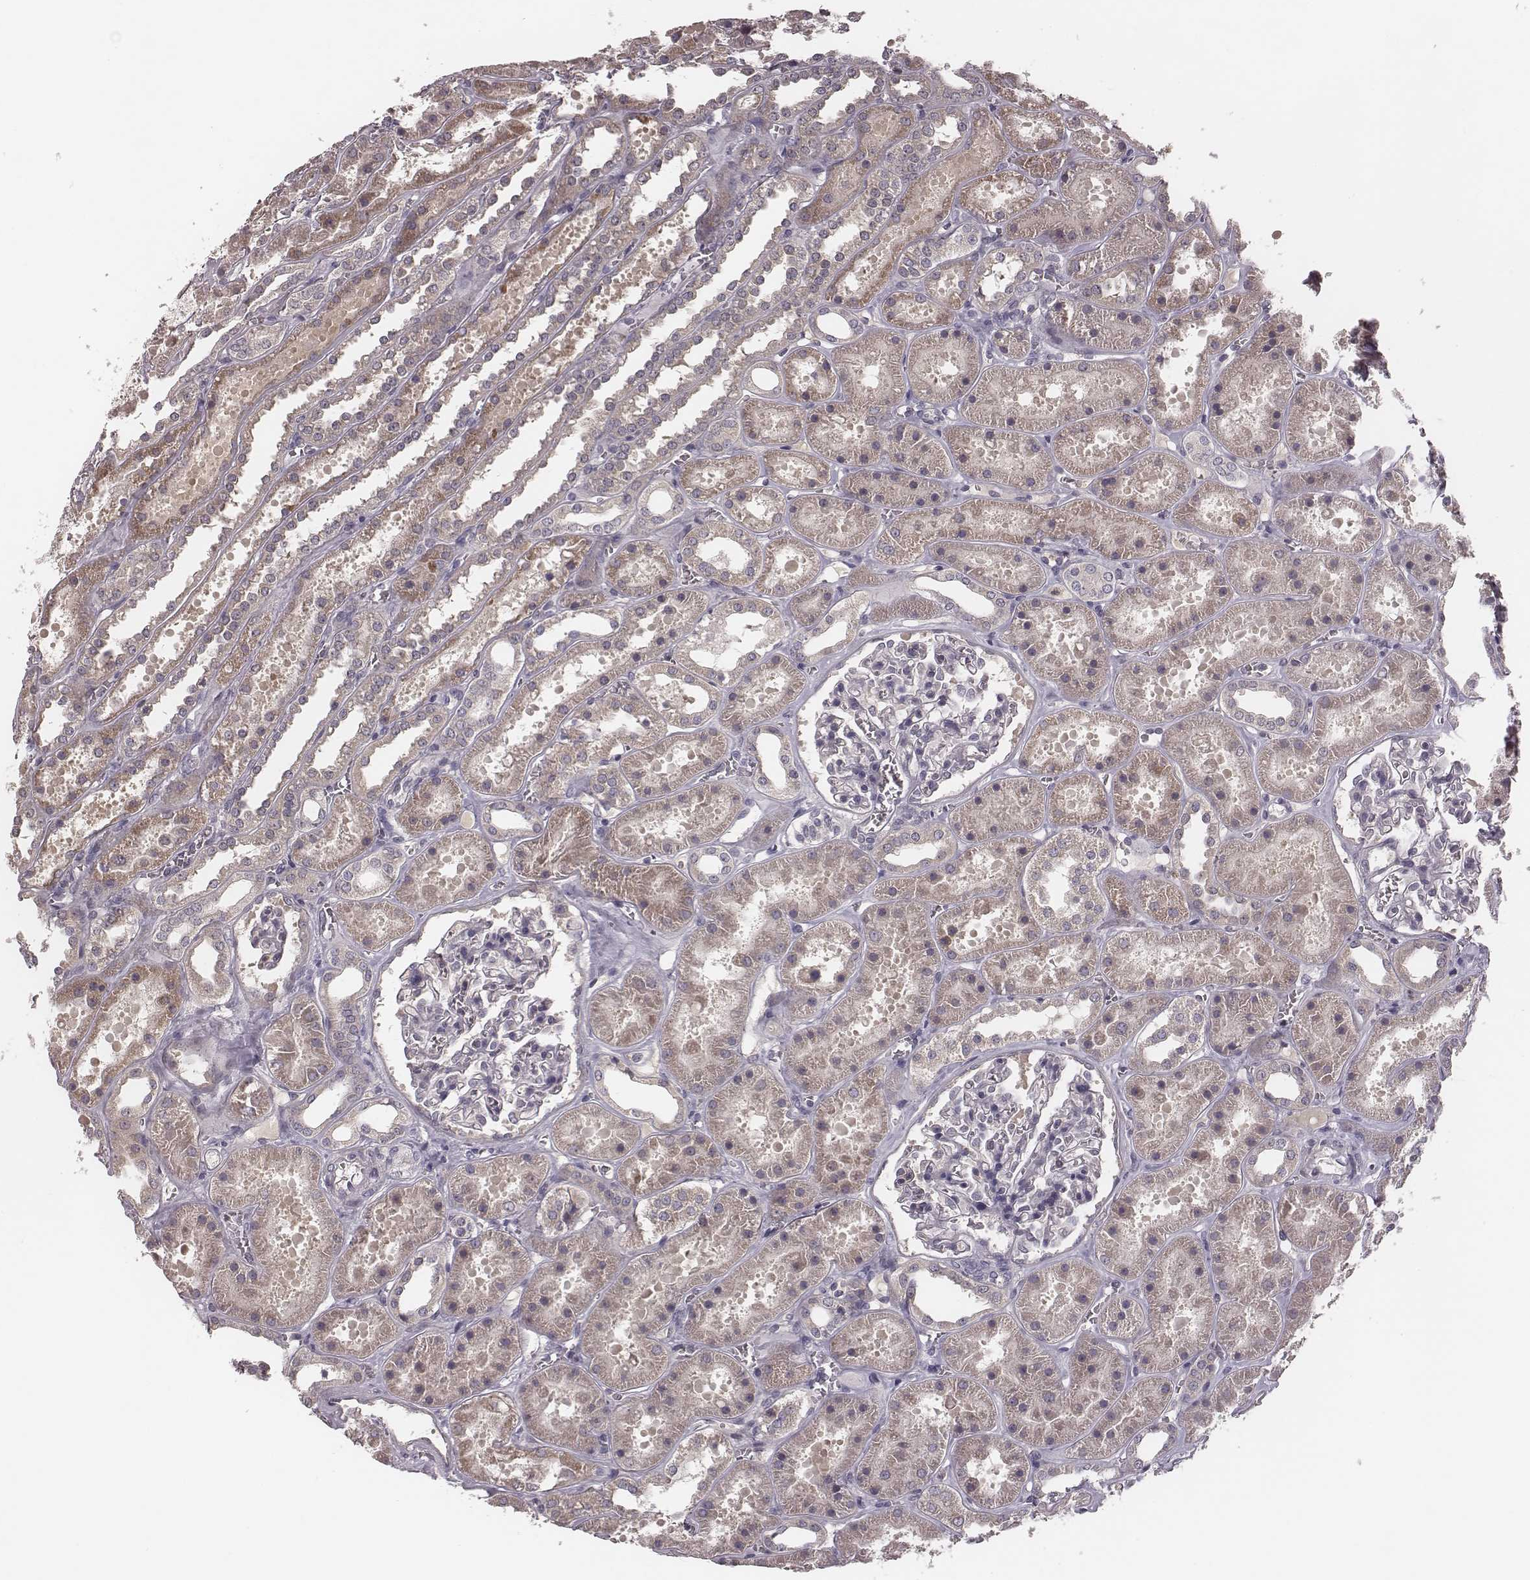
{"staining": {"intensity": "negative", "quantity": "none", "location": "none"}, "tissue": "kidney", "cell_type": "Cells in glomeruli", "image_type": "normal", "snomed": [{"axis": "morphology", "description": "Normal tissue, NOS"}, {"axis": "topography", "description": "Kidney"}], "caption": "Immunohistochemical staining of benign kidney displays no significant staining in cells in glomeruli. (Brightfield microscopy of DAB immunohistochemistry at high magnification).", "gene": "P2RX5", "patient": {"sex": "female", "age": 41}}